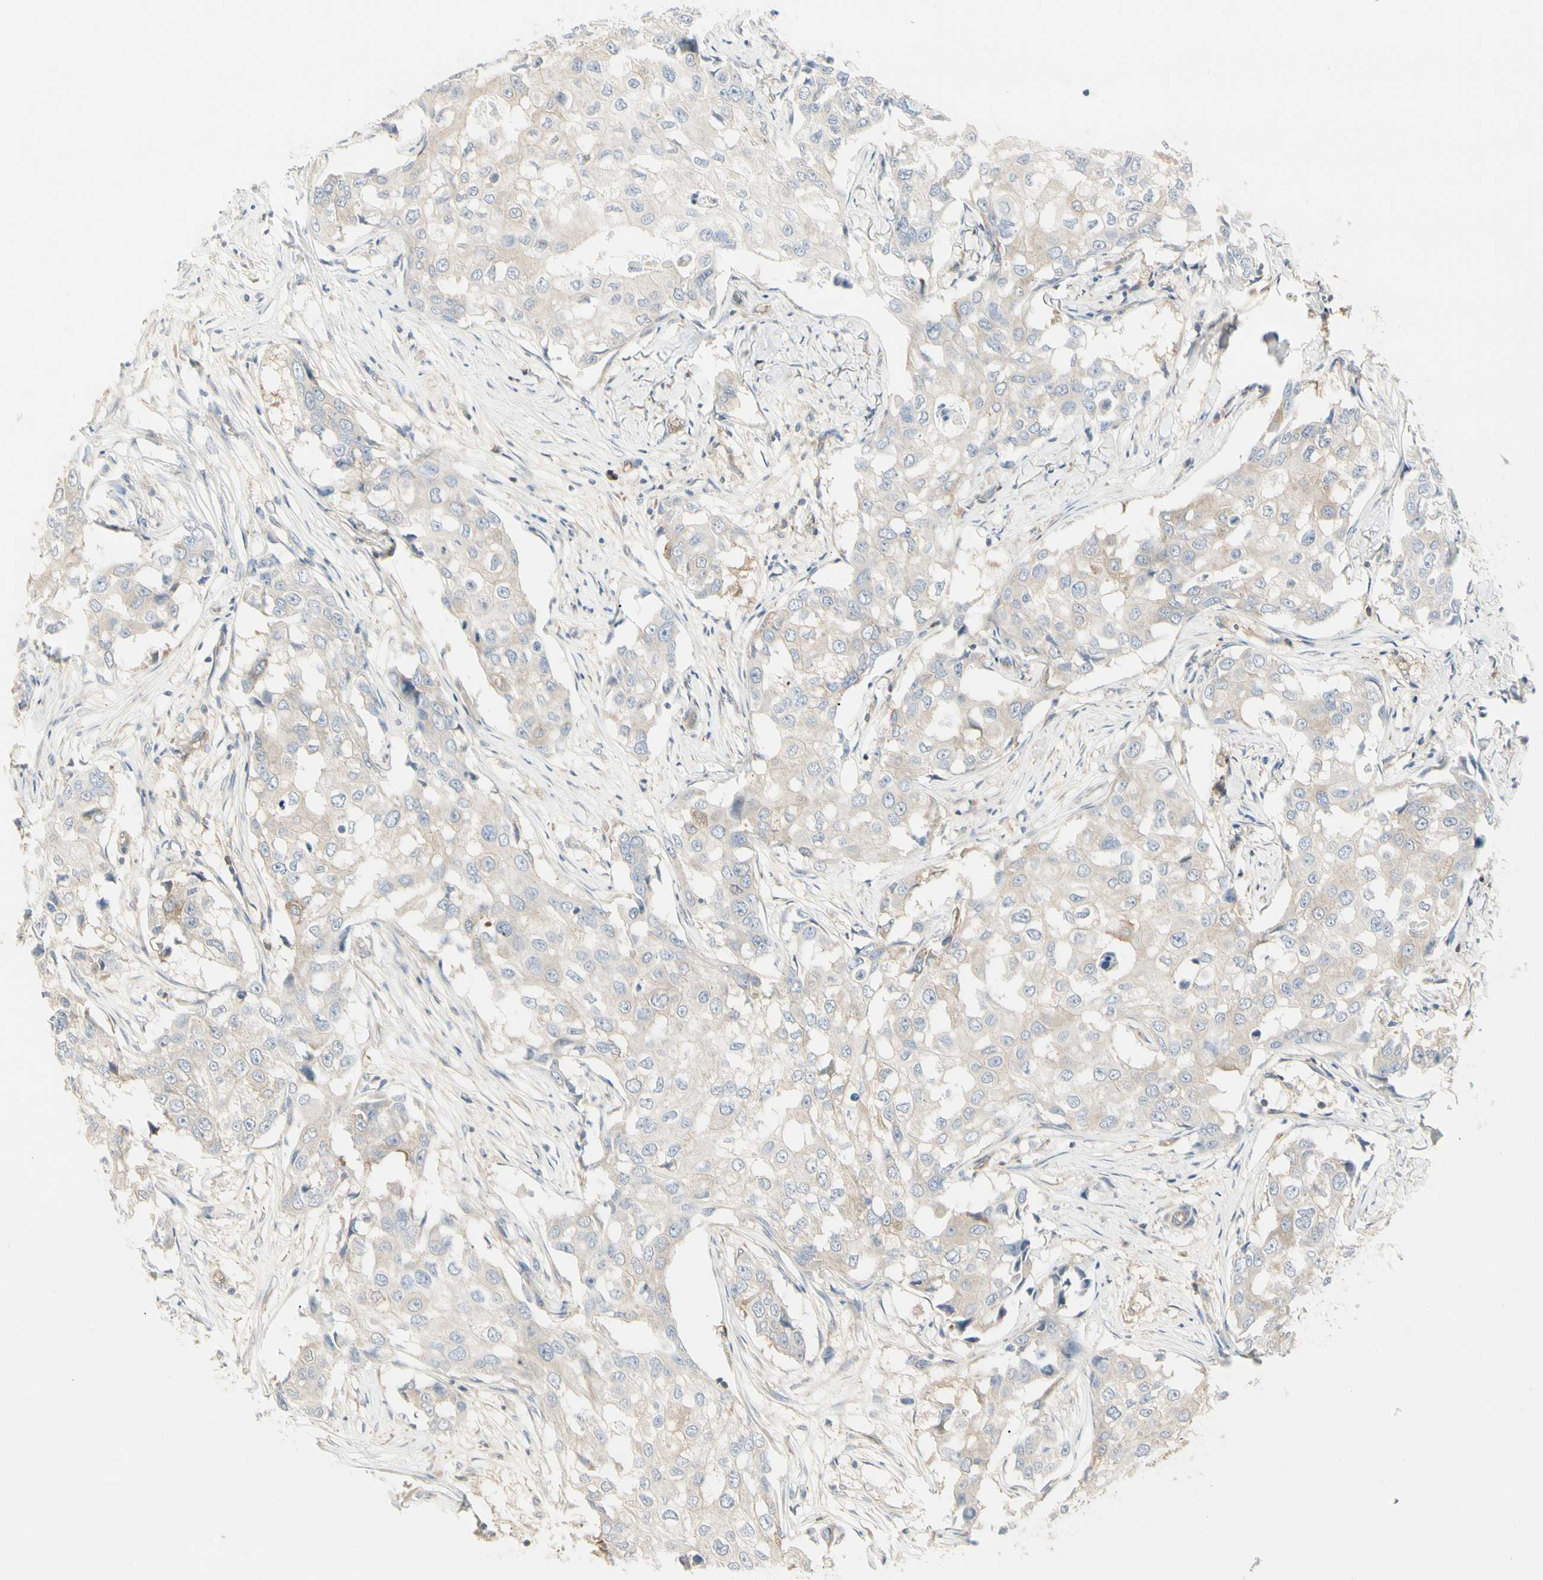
{"staining": {"intensity": "weak", "quantity": "25%-75%", "location": "cytoplasmic/membranous"}, "tissue": "breast cancer", "cell_type": "Tumor cells", "image_type": "cancer", "snomed": [{"axis": "morphology", "description": "Duct carcinoma"}, {"axis": "topography", "description": "Breast"}], "caption": "Protein staining demonstrates weak cytoplasmic/membranous staining in about 25%-75% of tumor cells in breast cancer.", "gene": "NFKB2", "patient": {"sex": "female", "age": 27}}